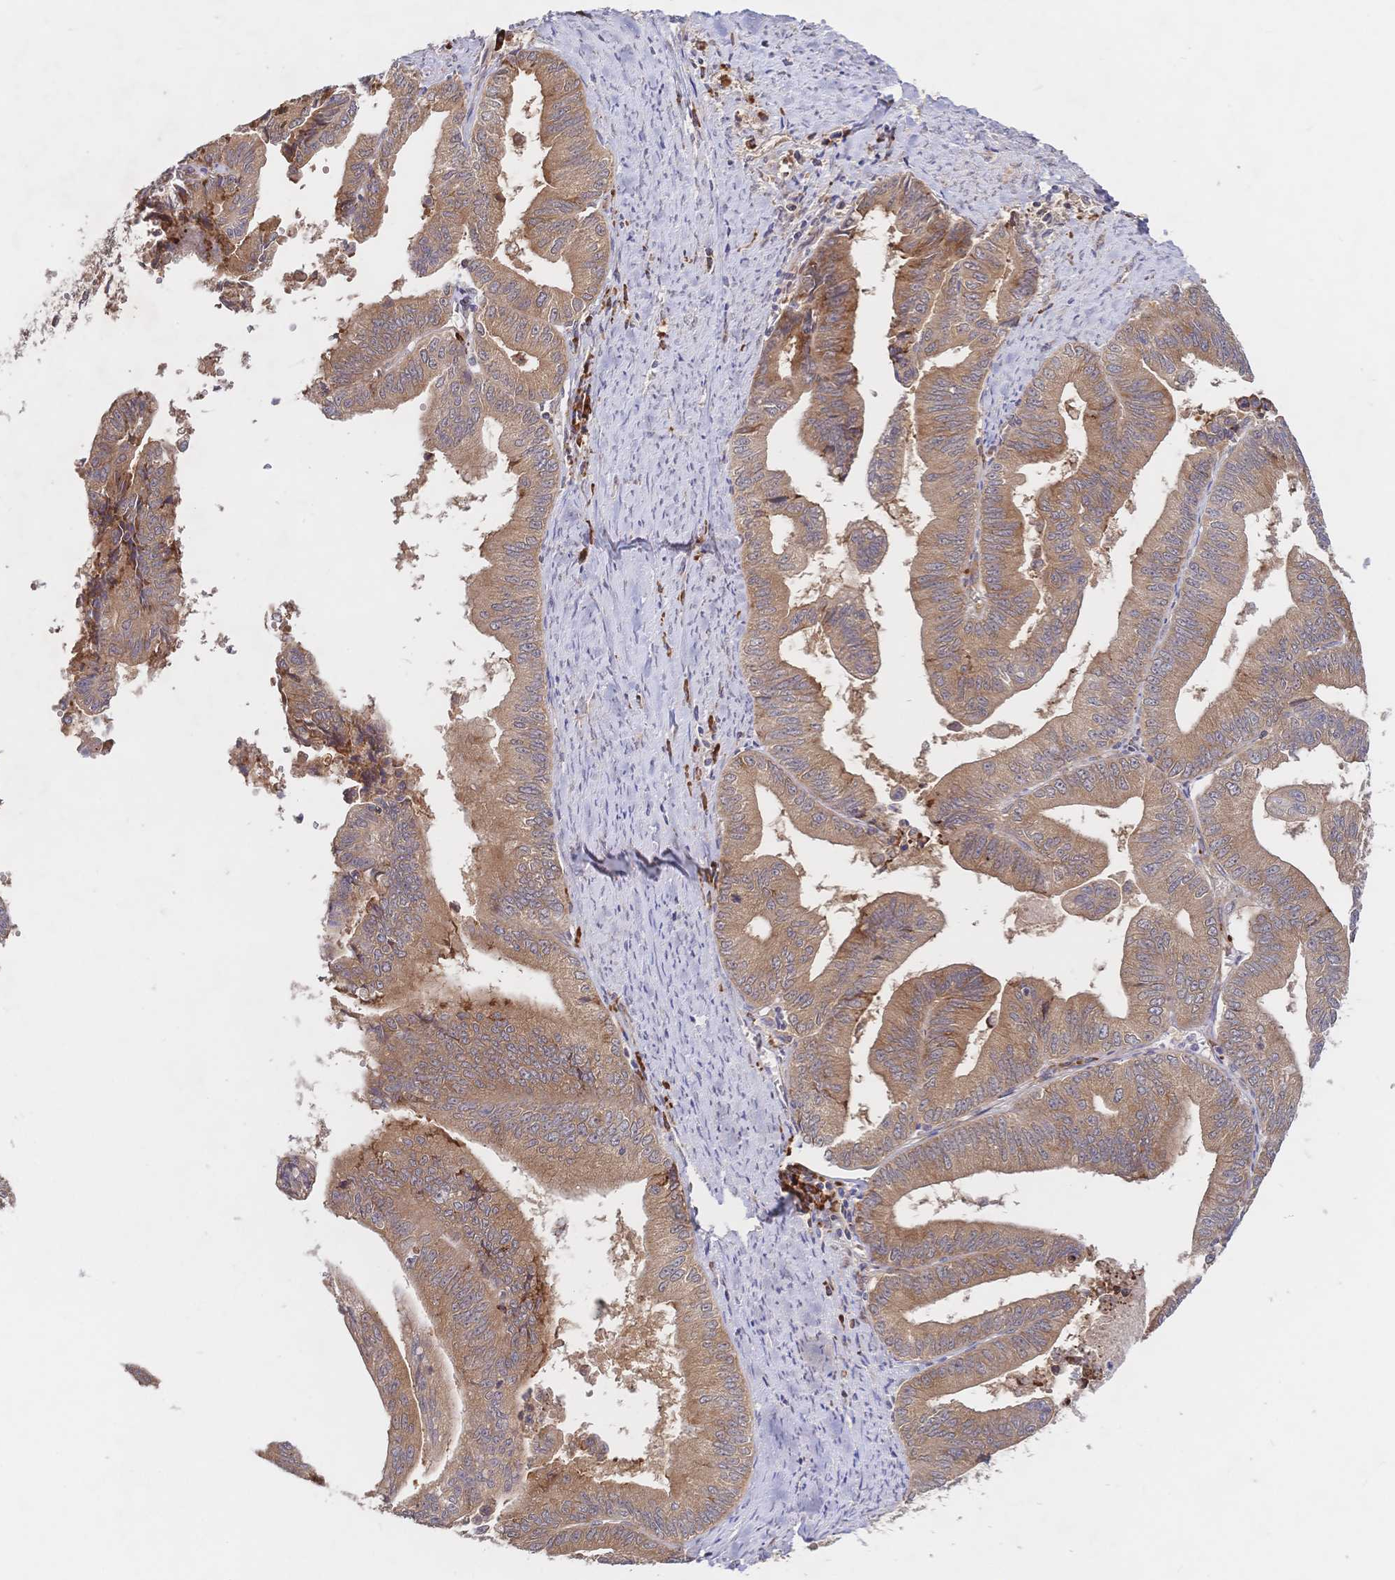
{"staining": {"intensity": "moderate", "quantity": ">75%", "location": "cytoplasmic/membranous"}, "tissue": "endometrial cancer", "cell_type": "Tumor cells", "image_type": "cancer", "snomed": [{"axis": "morphology", "description": "Adenocarcinoma, NOS"}, {"axis": "topography", "description": "Endometrium"}], "caption": "IHC of human endometrial cancer displays medium levels of moderate cytoplasmic/membranous staining in about >75% of tumor cells.", "gene": "LMO4", "patient": {"sex": "female", "age": 65}}